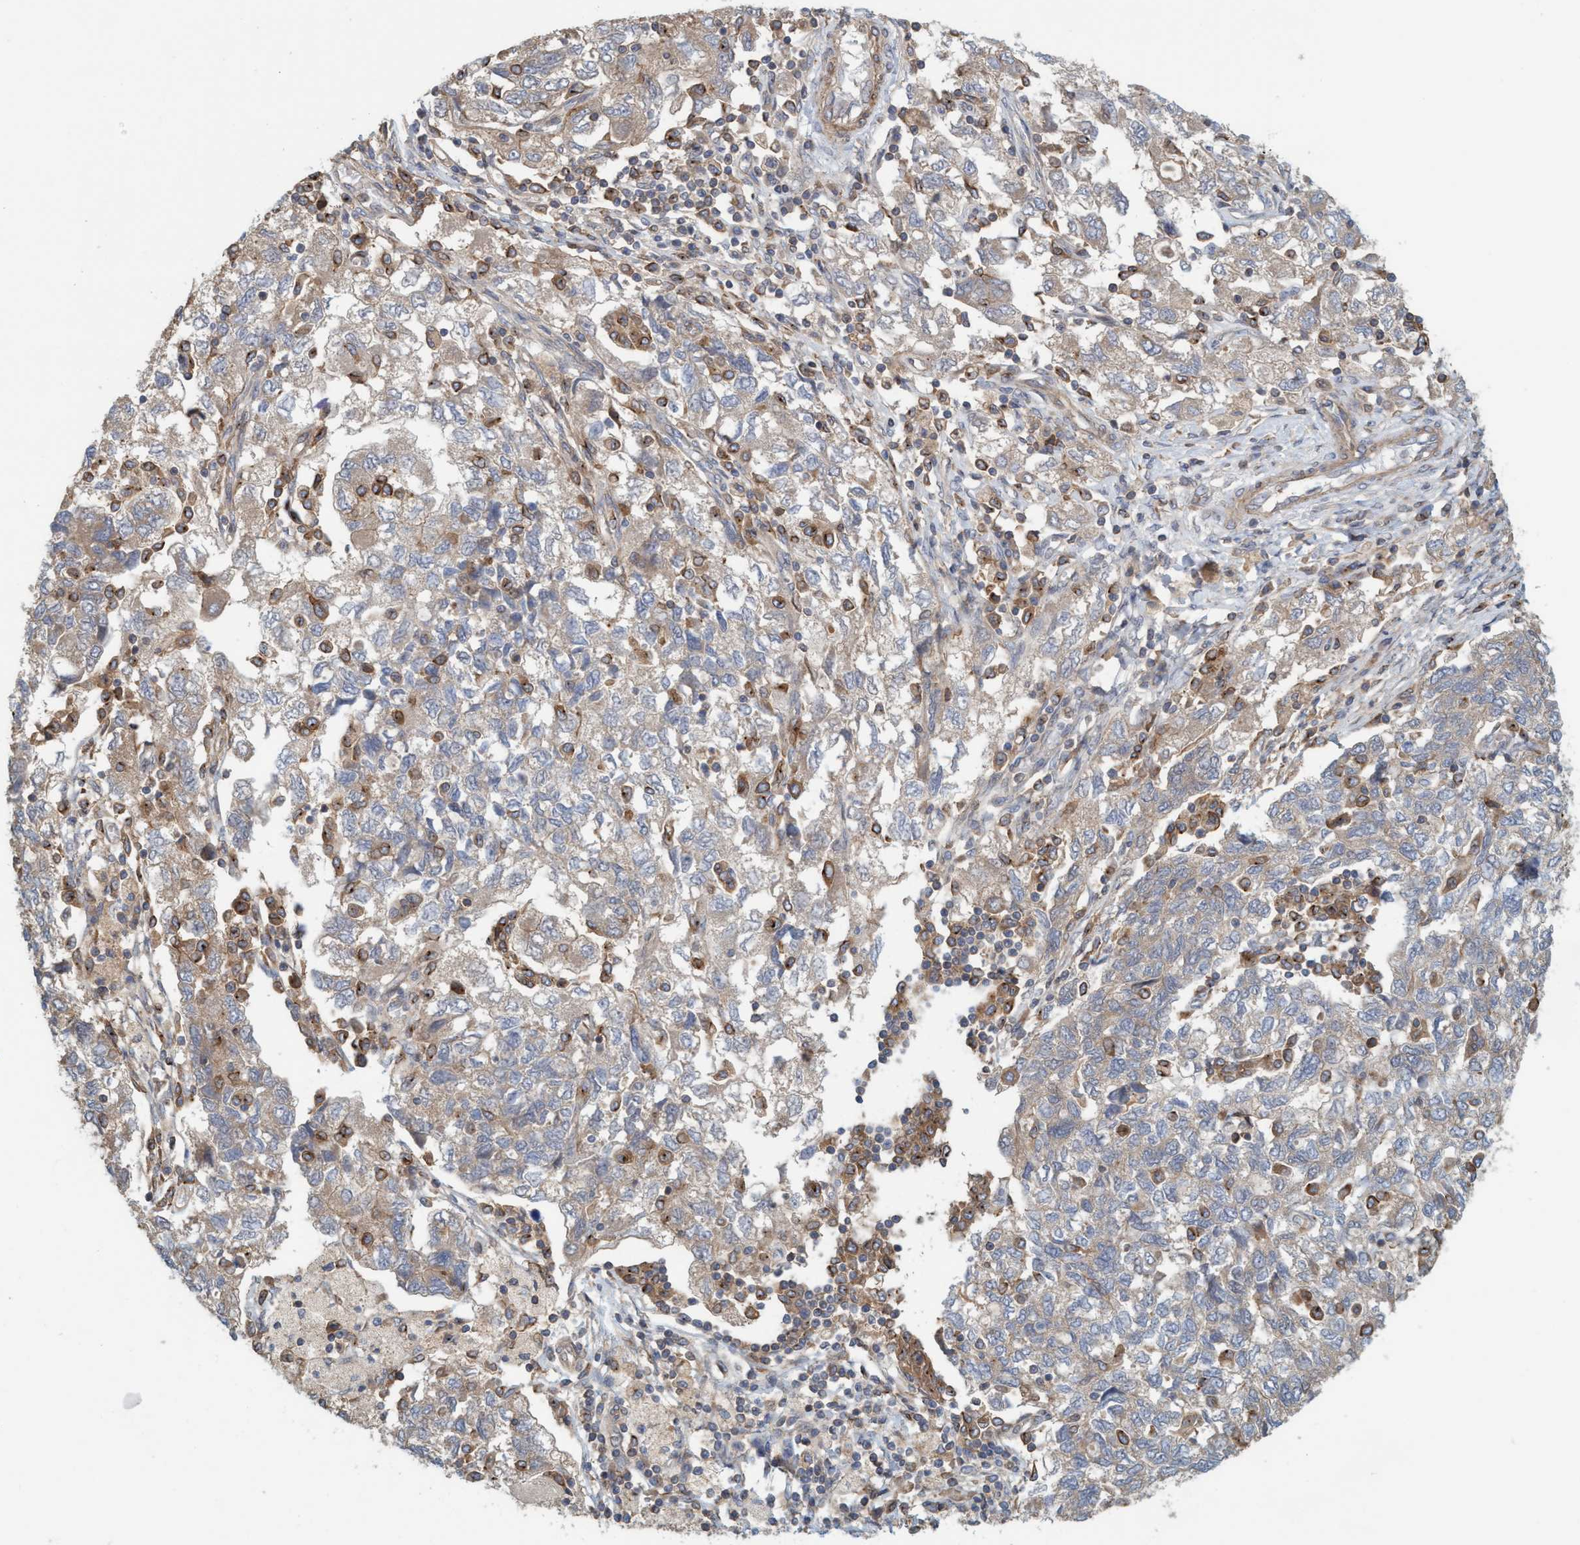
{"staining": {"intensity": "weak", "quantity": ">75%", "location": "cytoplasmic/membranous"}, "tissue": "ovarian cancer", "cell_type": "Tumor cells", "image_type": "cancer", "snomed": [{"axis": "morphology", "description": "Carcinoma, NOS"}, {"axis": "morphology", "description": "Cystadenocarcinoma, serous, NOS"}, {"axis": "topography", "description": "Ovary"}], "caption": "Immunohistochemistry histopathology image of neoplastic tissue: human serous cystadenocarcinoma (ovarian) stained using IHC exhibits low levels of weak protein expression localized specifically in the cytoplasmic/membranous of tumor cells, appearing as a cytoplasmic/membranous brown color.", "gene": "SPECC1", "patient": {"sex": "female", "age": 69}}